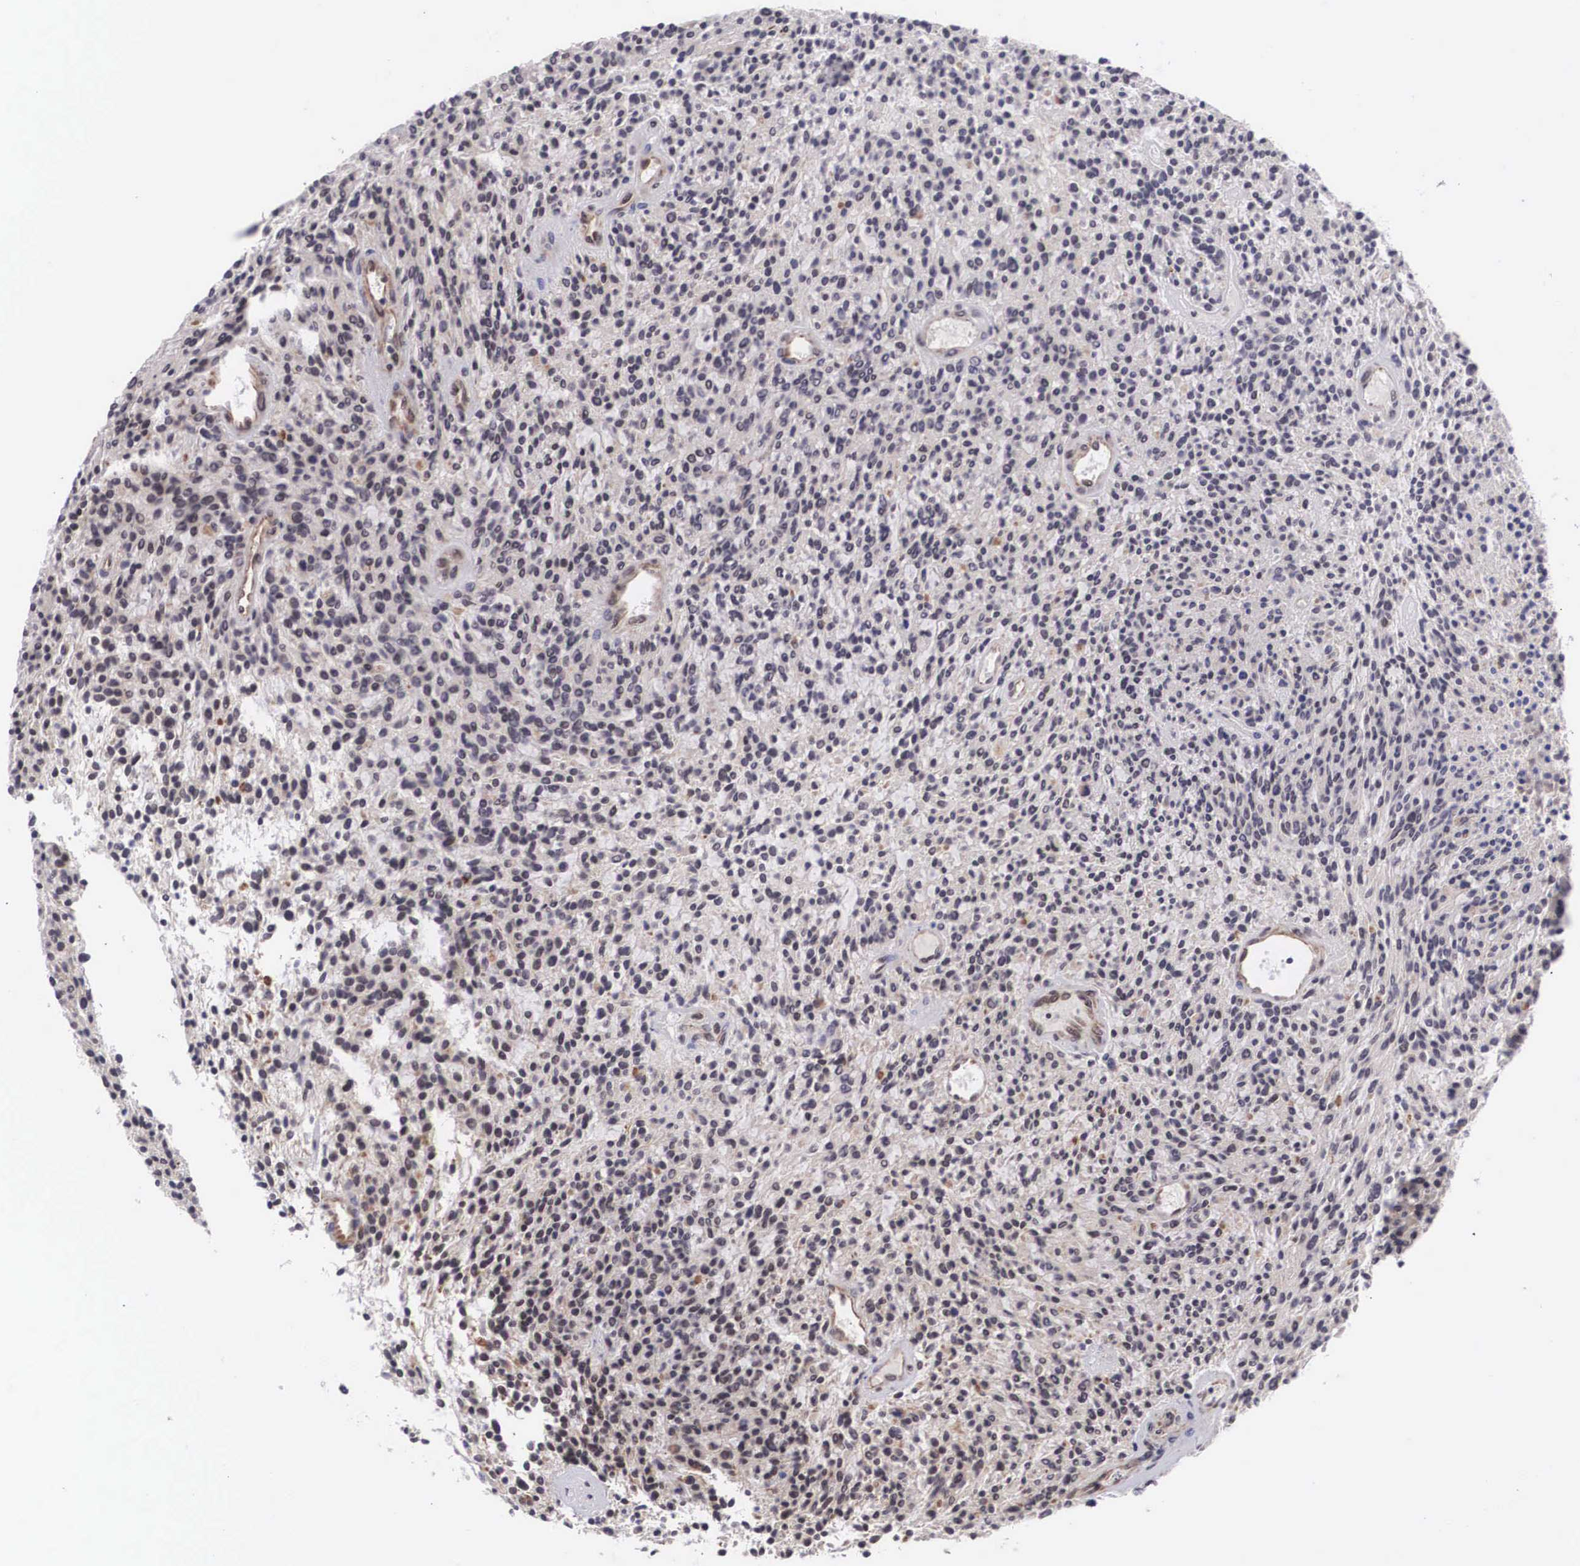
{"staining": {"intensity": "negative", "quantity": "none", "location": "none"}, "tissue": "glioma", "cell_type": "Tumor cells", "image_type": "cancer", "snomed": [{"axis": "morphology", "description": "Glioma, malignant, High grade"}, {"axis": "topography", "description": "Brain"}], "caption": "DAB (3,3'-diaminobenzidine) immunohistochemical staining of human glioma shows no significant staining in tumor cells.", "gene": "MORC2", "patient": {"sex": "female", "age": 13}}